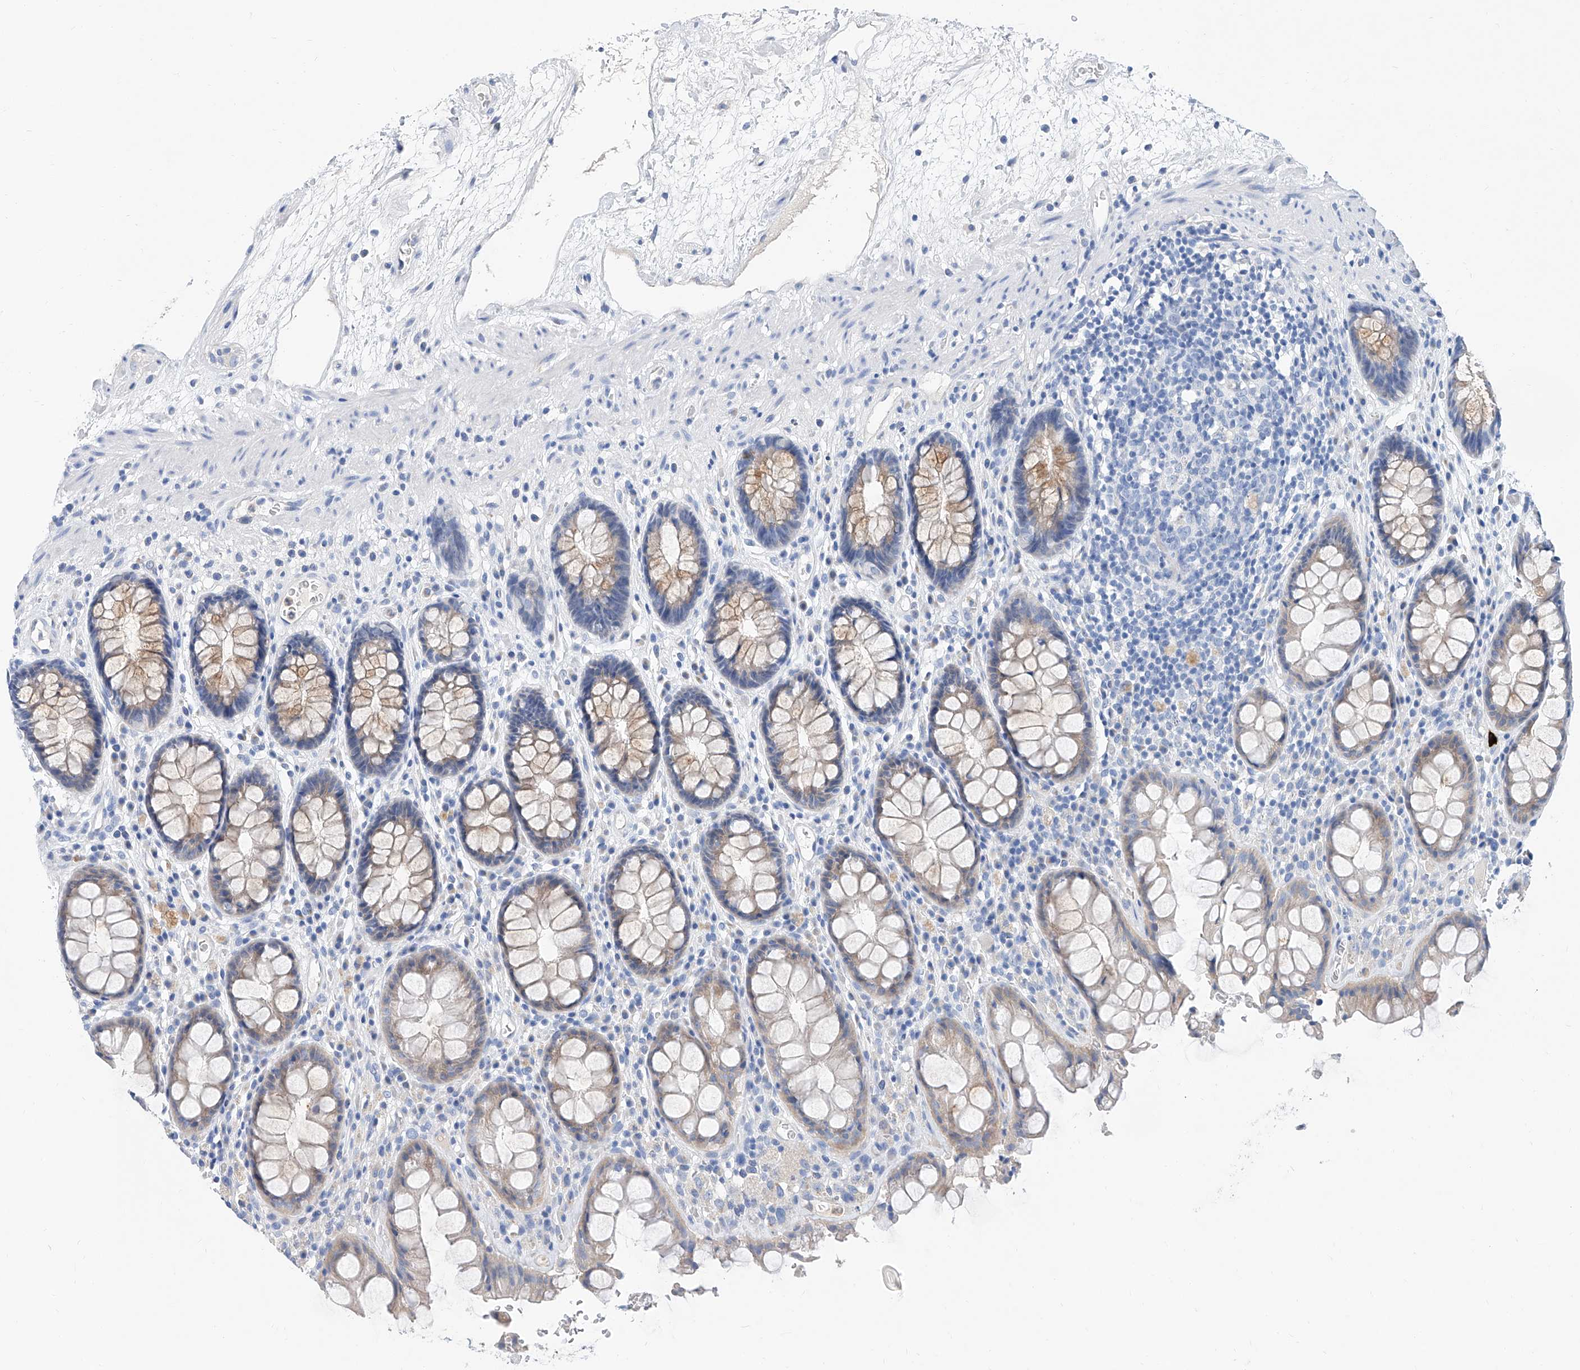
{"staining": {"intensity": "moderate", "quantity": "<25%", "location": "cytoplasmic/membranous"}, "tissue": "rectum", "cell_type": "Glandular cells", "image_type": "normal", "snomed": [{"axis": "morphology", "description": "Normal tissue, NOS"}, {"axis": "topography", "description": "Rectum"}], "caption": "A high-resolution histopathology image shows immunohistochemistry (IHC) staining of normal rectum, which reveals moderate cytoplasmic/membranous staining in about <25% of glandular cells. Ihc stains the protein in brown and the nuclei are stained blue.", "gene": "SLC25A29", "patient": {"sex": "male", "age": 64}}